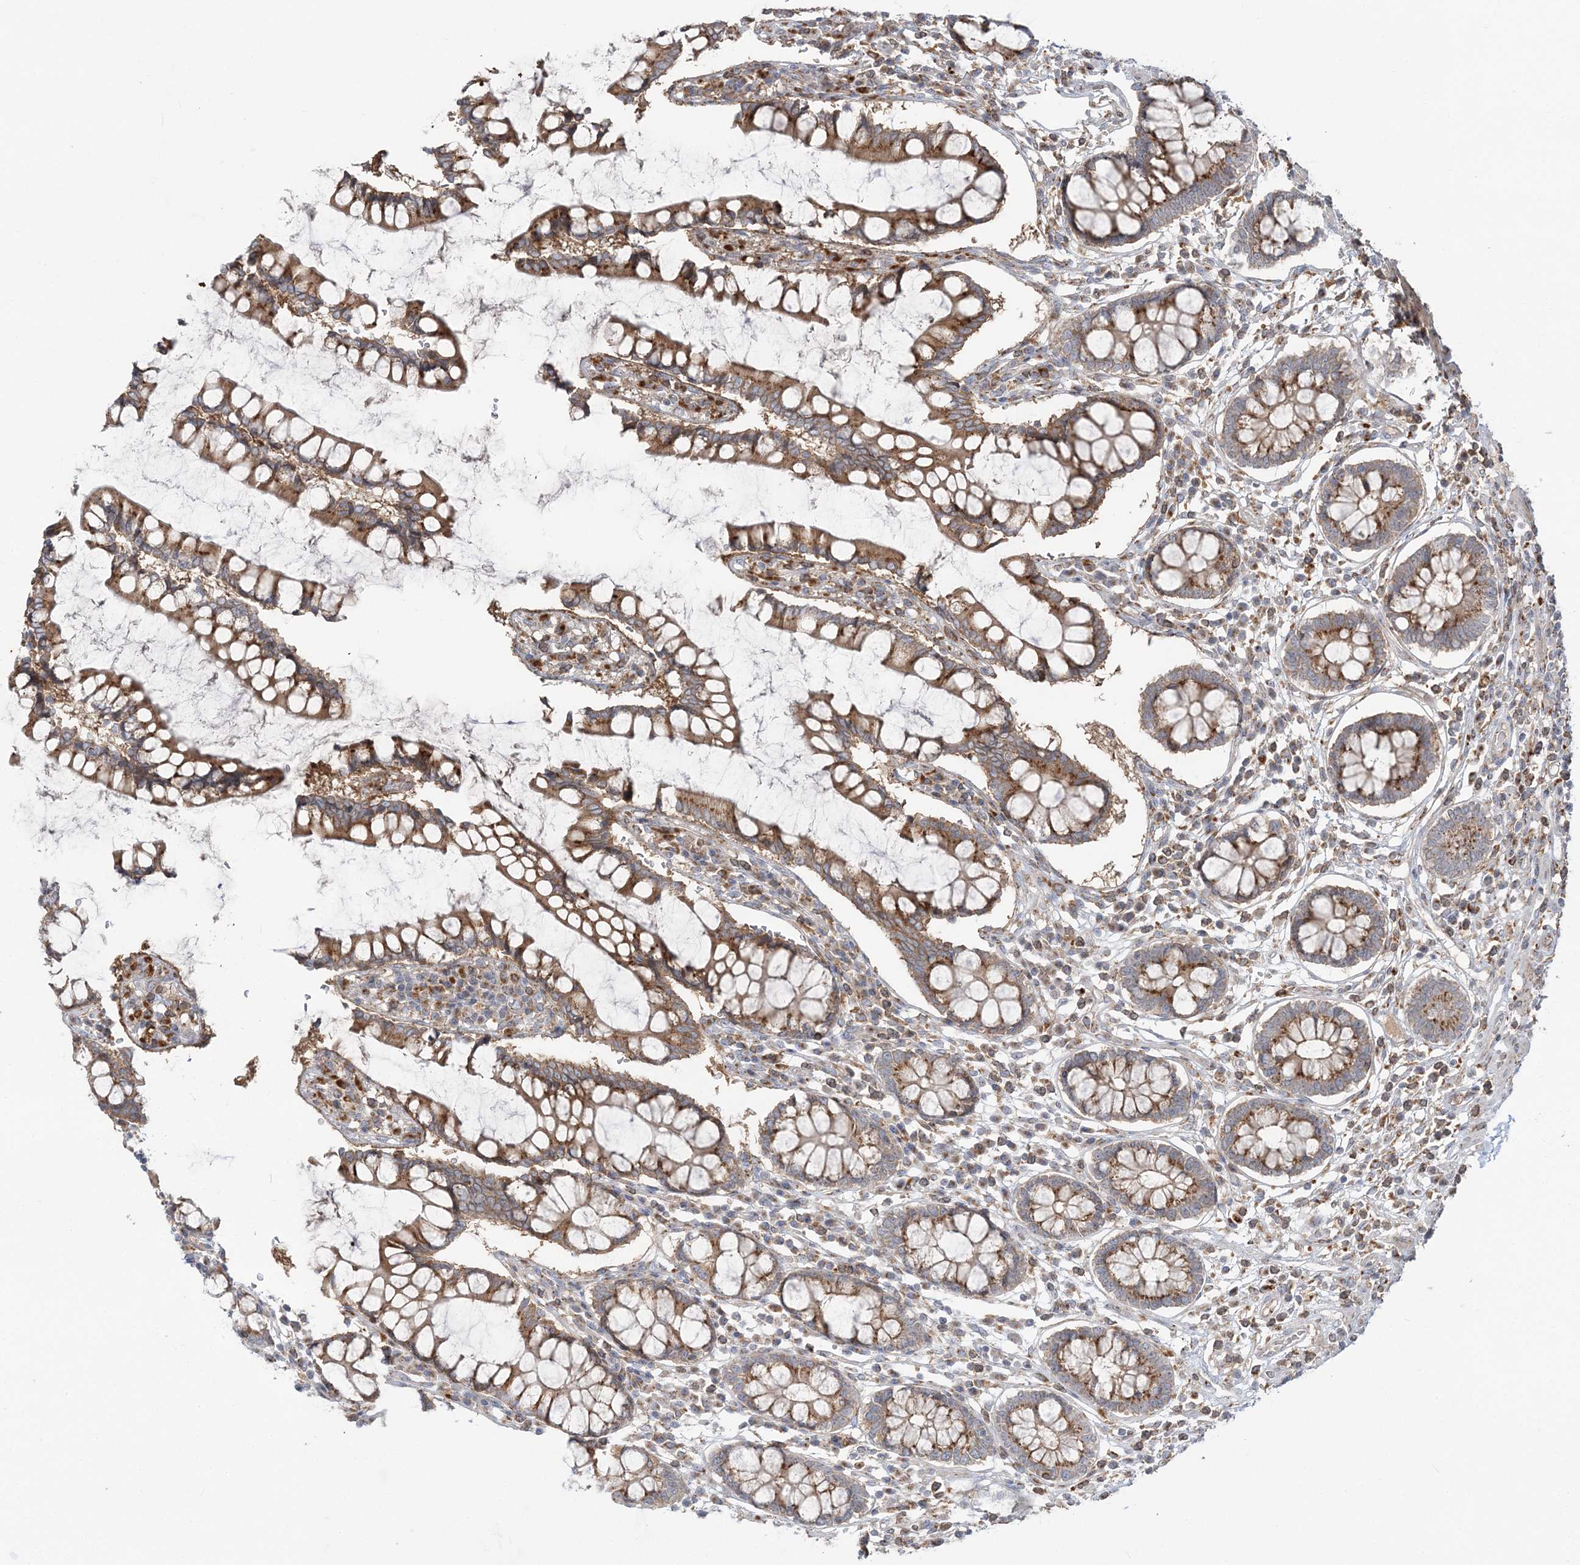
{"staining": {"intensity": "weak", "quantity": ">75%", "location": "cytoplasmic/membranous"}, "tissue": "colon", "cell_type": "Endothelial cells", "image_type": "normal", "snomed": [{"axis": "morphology", "description": "Normal tissue, NOS"}, {"axis": "topography", "description": "Colon"}], "caption": "Weak cytoplasmic/membranous protein staining is seen in approximately >75% of endothelial cells in colon. Nuclei are stained in blue.", "gene": "ABCC3", "patient": {"sex": "female", "age": 79}}